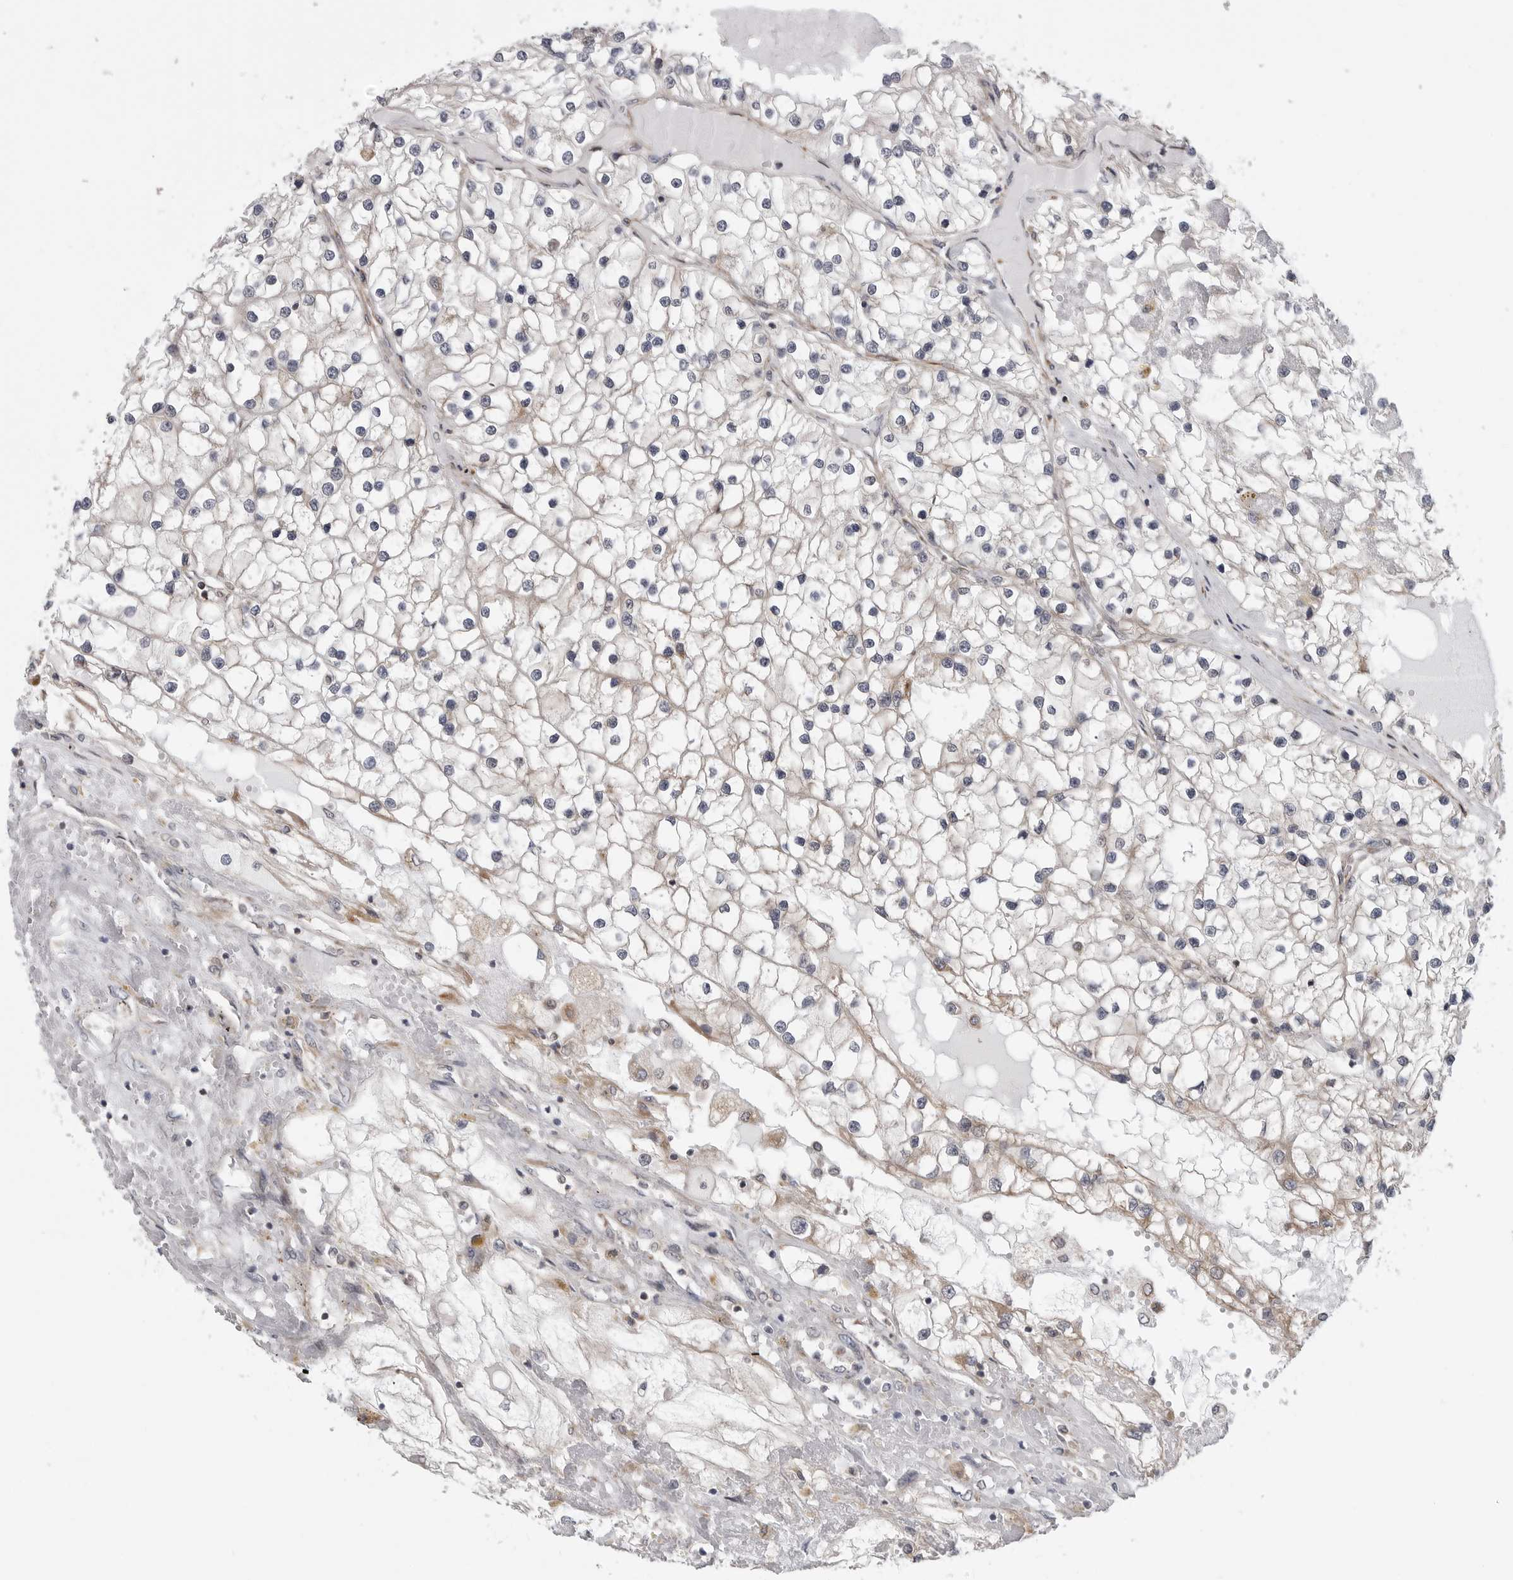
{"staining": {"intensity": "weak", "quantity": "<25%", "location": "cytoplasmic/membranous"}, "tissue": "renal cancer", "cell_type": "Tumor cells", "image_type": "cancer", "snomed": [{"axis": "morphology", "description": "Adenocarcinoma, NOS"}, {"axis": "topography", "description": "Kidney"}], "caption": "High power microscopy histopathology image of an immunohistochemistry image of renal cancer (adenocarcinoma), revealing no significant staining in tumor cells.", "gene": "SCP2", "patient": {"sex": "male", "age": 68}}